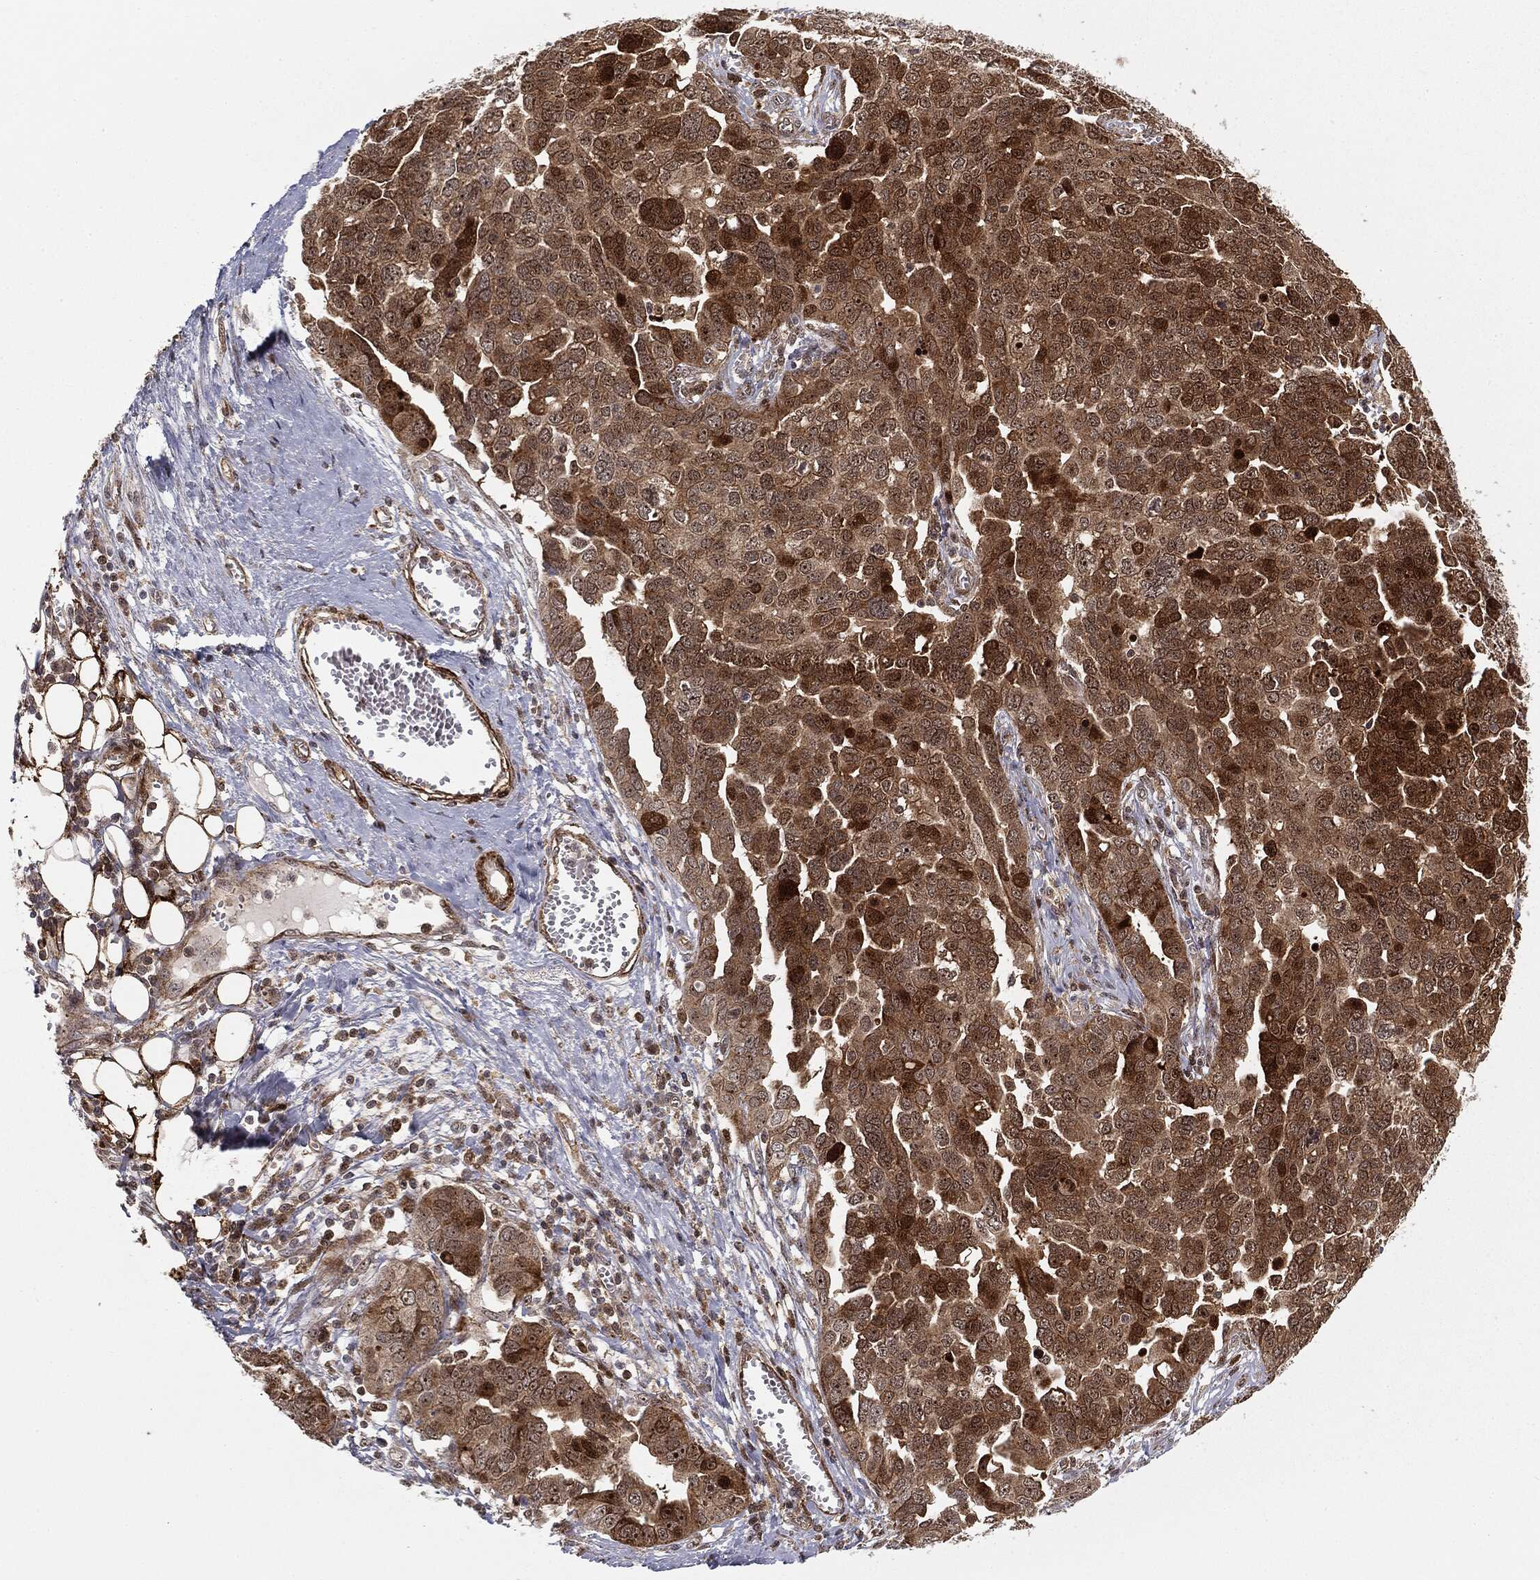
{"staining": {"intensity": "moderate", "quantity": ">75%", "location": "cytoplasmic/membranous"}, "tissue": "ovarian cancer", "cell_type": "Tumor cells", "image_type": "cancer", "snomed": [{"axis": "morphology", "description": "Cystadenocarcinoma, serous, NOS"}, {"axis": "topography", "description": "Ovary"}], "caption": "The immunohistochemical stain shows moderate cytoplasmic/membranous expression in tumor cells of serous cystadenocarcinoma (ovarian) tissue. Ihc stains the protein of interest in brown and the nuclei are stained blue.", "gene": "PTEN", "patient": {"sex": "female", "age": 59}}